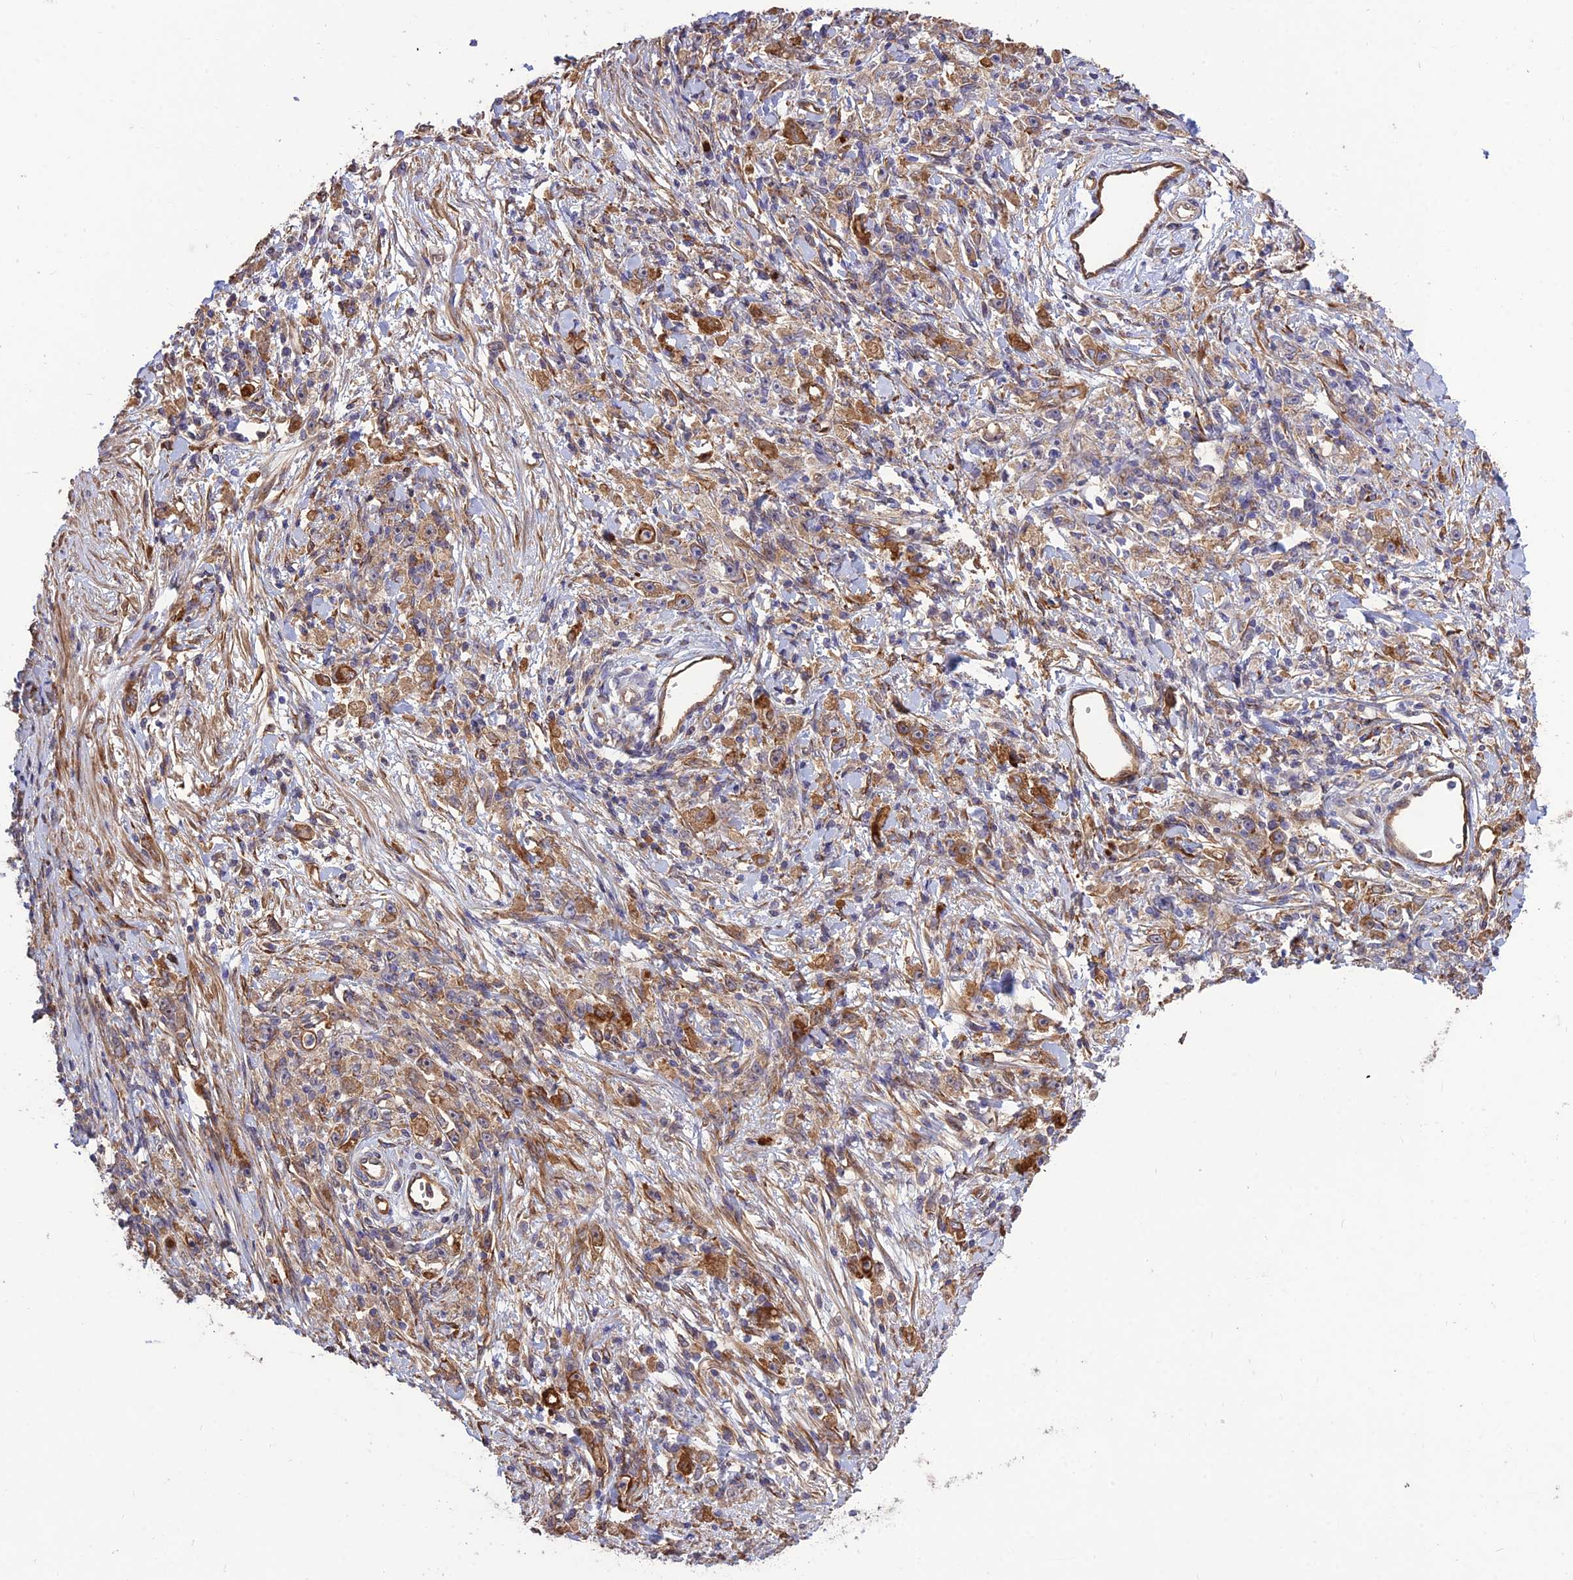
{"staining": {"intensity": "moderate", "quantity": ">75%", "location": "cytoplasmic/membranous"}, "tissue": "stomach cancer", "cell_type": "Tumor cells", "image_type": "cancer", "snomed": [{"axis": "morphology", "description": "Adenocarcinoma, NOS"}, {"axis": "topography", "description": "Stomach"}], "caption": "Brown immunohistochemical staining in stomach adenocarcinoma reveals moderate cytoplasmic/membranous staining in about >75% of tumor cells.", "gene": "CRTAP", "patient": {"sex": "female", "age": 59}}